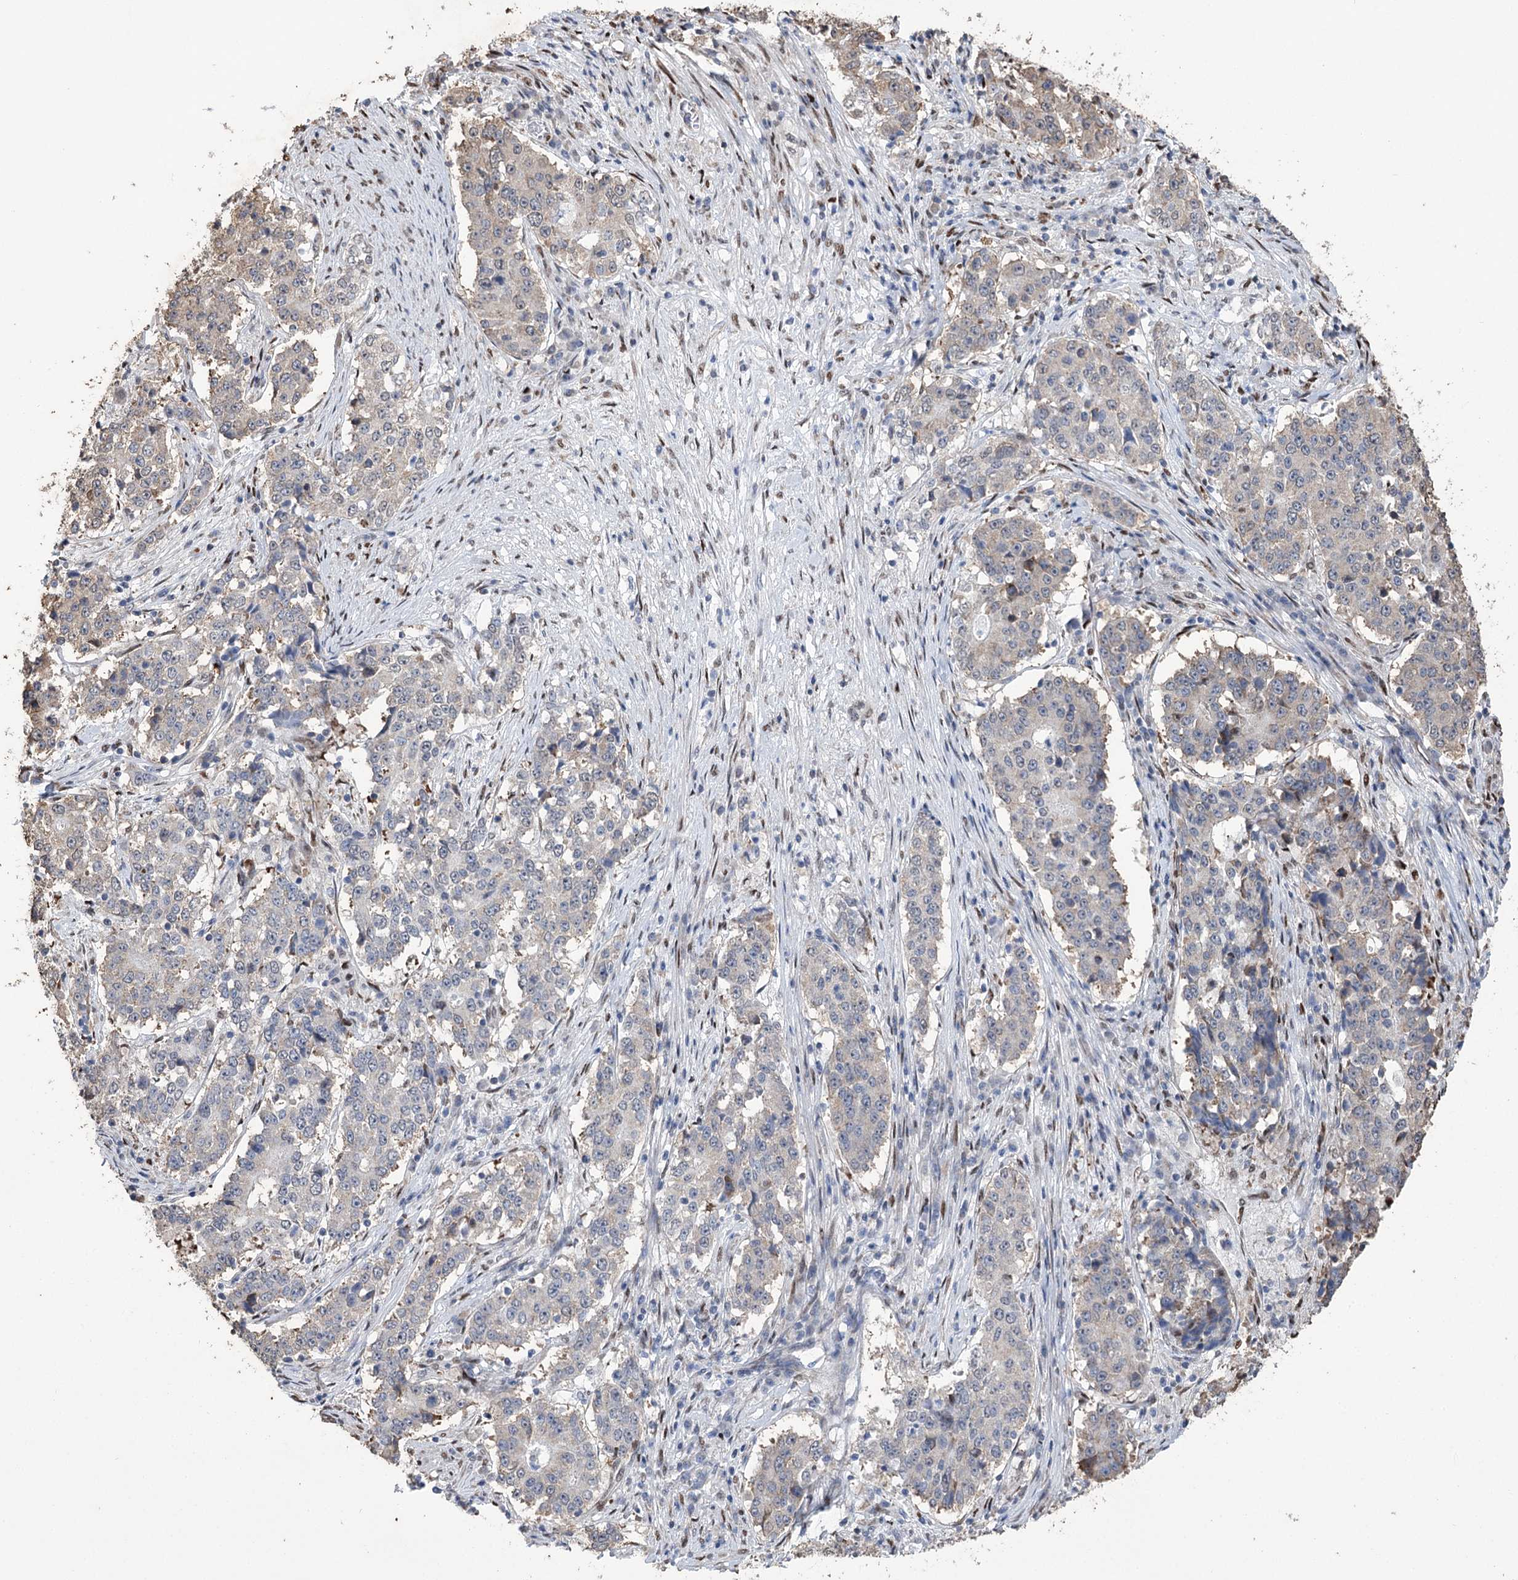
{"staining": {"intensity": "weak", "quantity": "<25%", "location": "cytoplasmic/membranous"}, "tissue": "stomach cancer", "cell_type": "Tumor cells", "image_type": "cancer", "snomed": [{"axis": "morphology", "description": "Adenocarcinoma, NOS"}, {"axis": "topography", "description": "Stomach"}], "caption": "Tumor cells show no significant positivity in stomach adenocarcinoma.", "gene": "NFU1", "patient": {"sex": "male", "age": 59}}